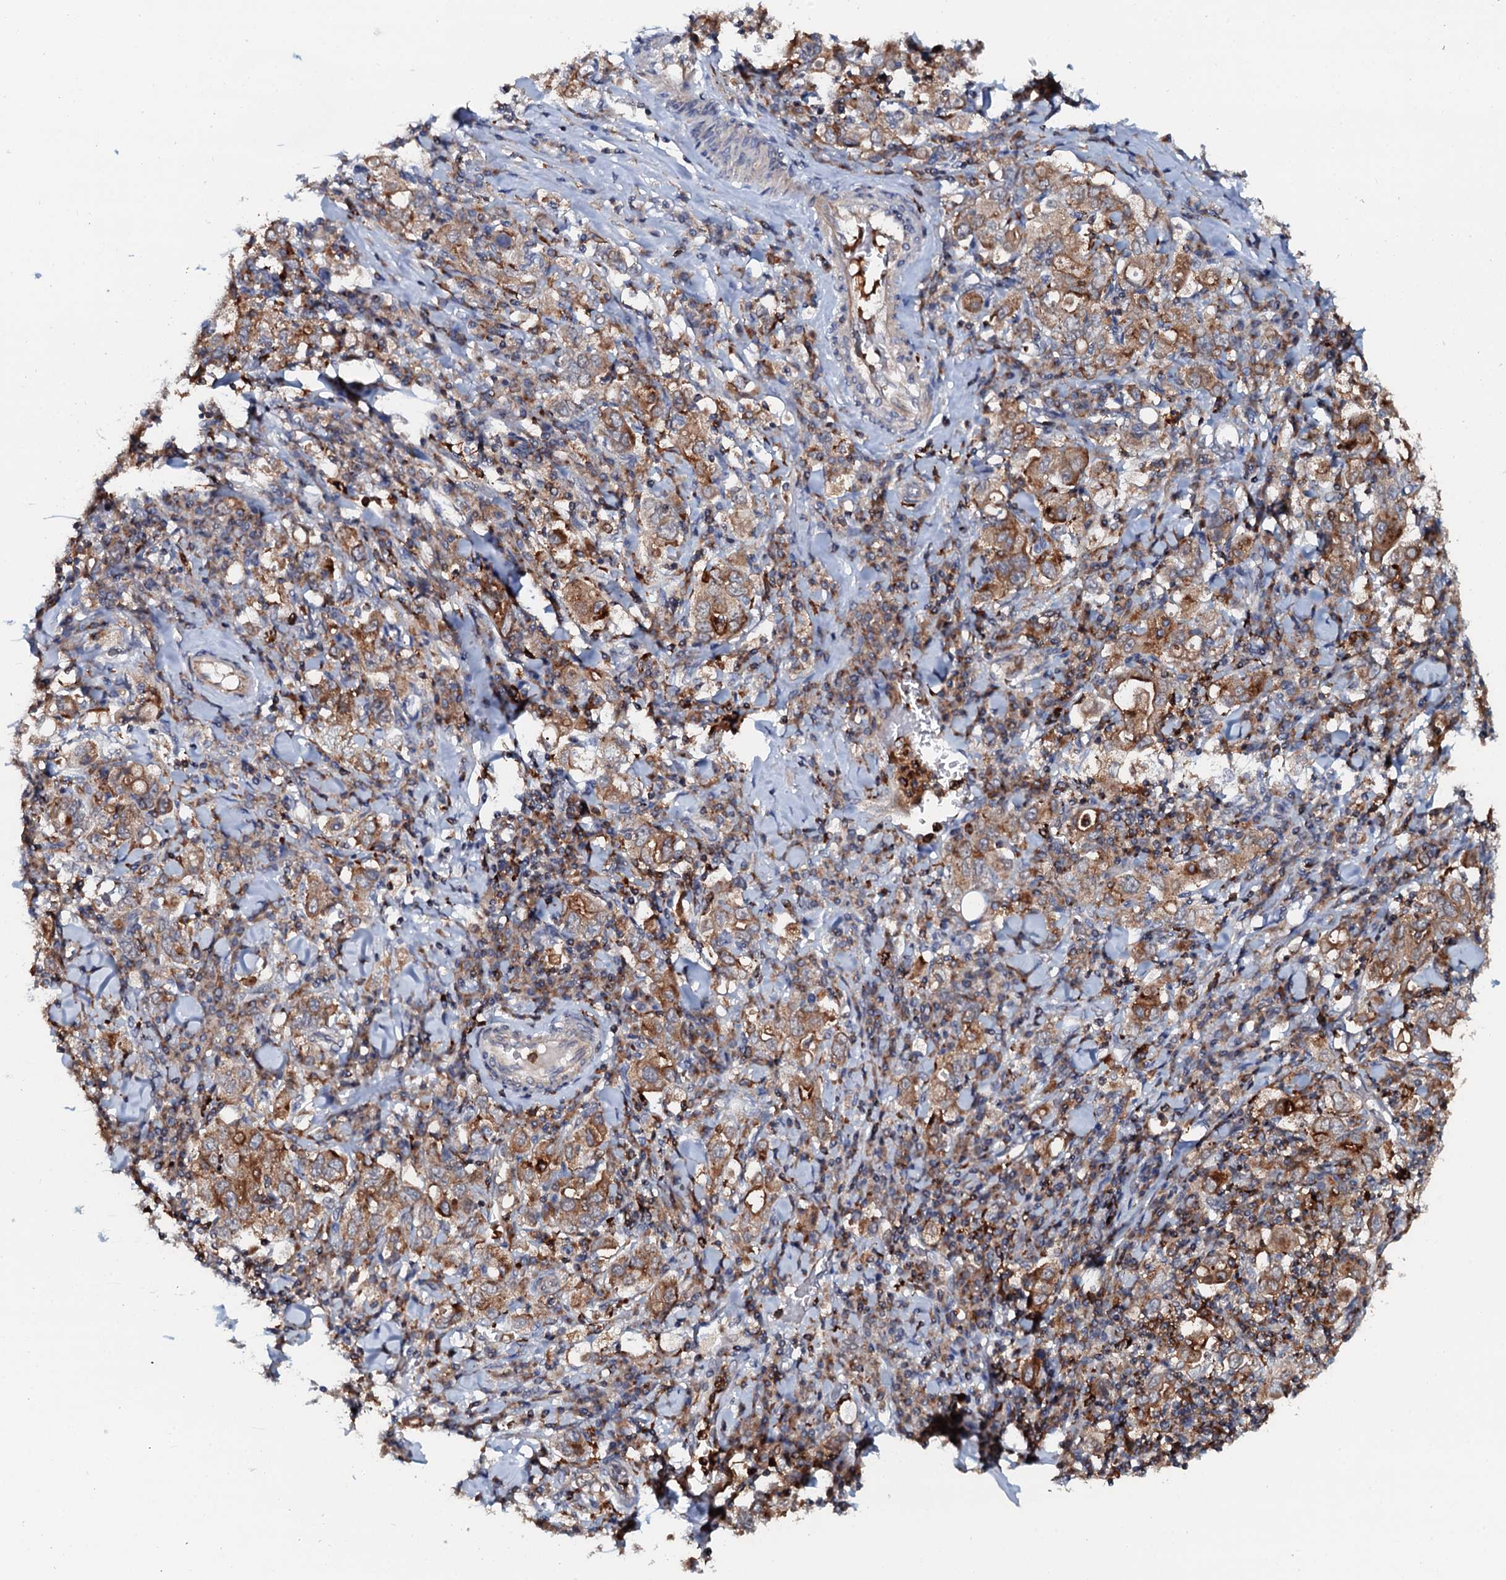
{"staining": {"intensity": "moderate", "quantity": ">75%", "location": "cytoplasmic/membranous"}, "tissue": "stomach cancer", "cell_type": "Tumor cells", "image_type": "cancer", "snomed": [{"axis": "morphology", "description": "Adenocarcinoma, NOS"}, {"axis": "topography", "description": "Stomach, upper"}], "caption": "Protein analysis of stomach adenocarcinoma tissue exhibits moderate cytoplasmic/membranous expression in about >75% of tumor cells.", "gene": "VAMP8", "patient": {"sex": "male", "age": 62}}